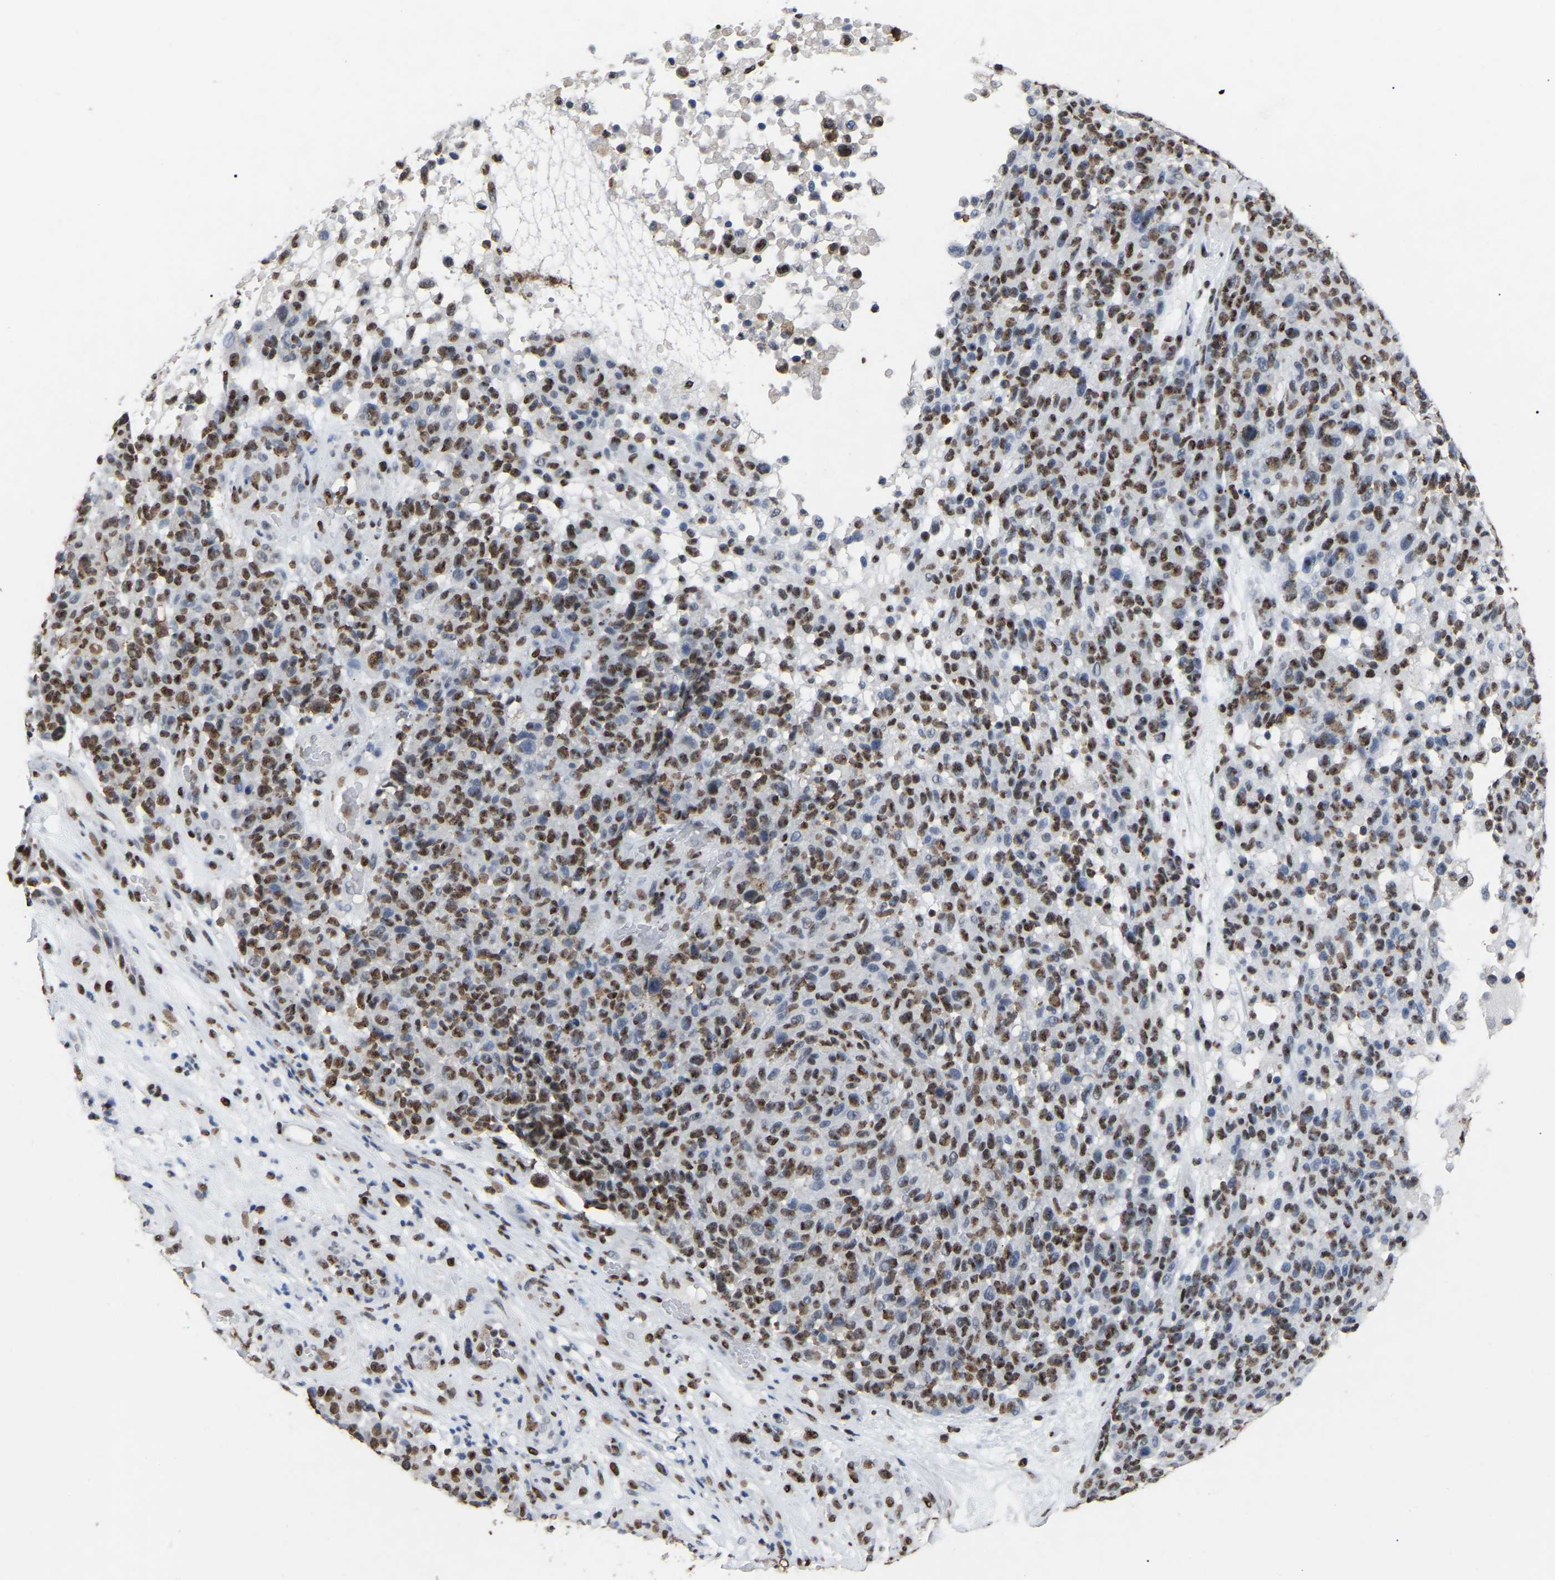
{"staining": {"intensity": "moderate", "quantity": ">75%", "location": "nuclear"}, "tissue": "melanoma", "cell_type": "Tumor cells", "image_type": "cancer", "snomed": [{"axis": "morphology", "description": "Malignant melanoma, NOS"}, {"axis": "topography", "description": "Skin"}], "caption": "Protein expression analysis of melanoma reveals moderate nuclear positivity in about >75% of tumor cells.", "gene": "RBL2", "patient": {"sex": "male", "age": 59}}